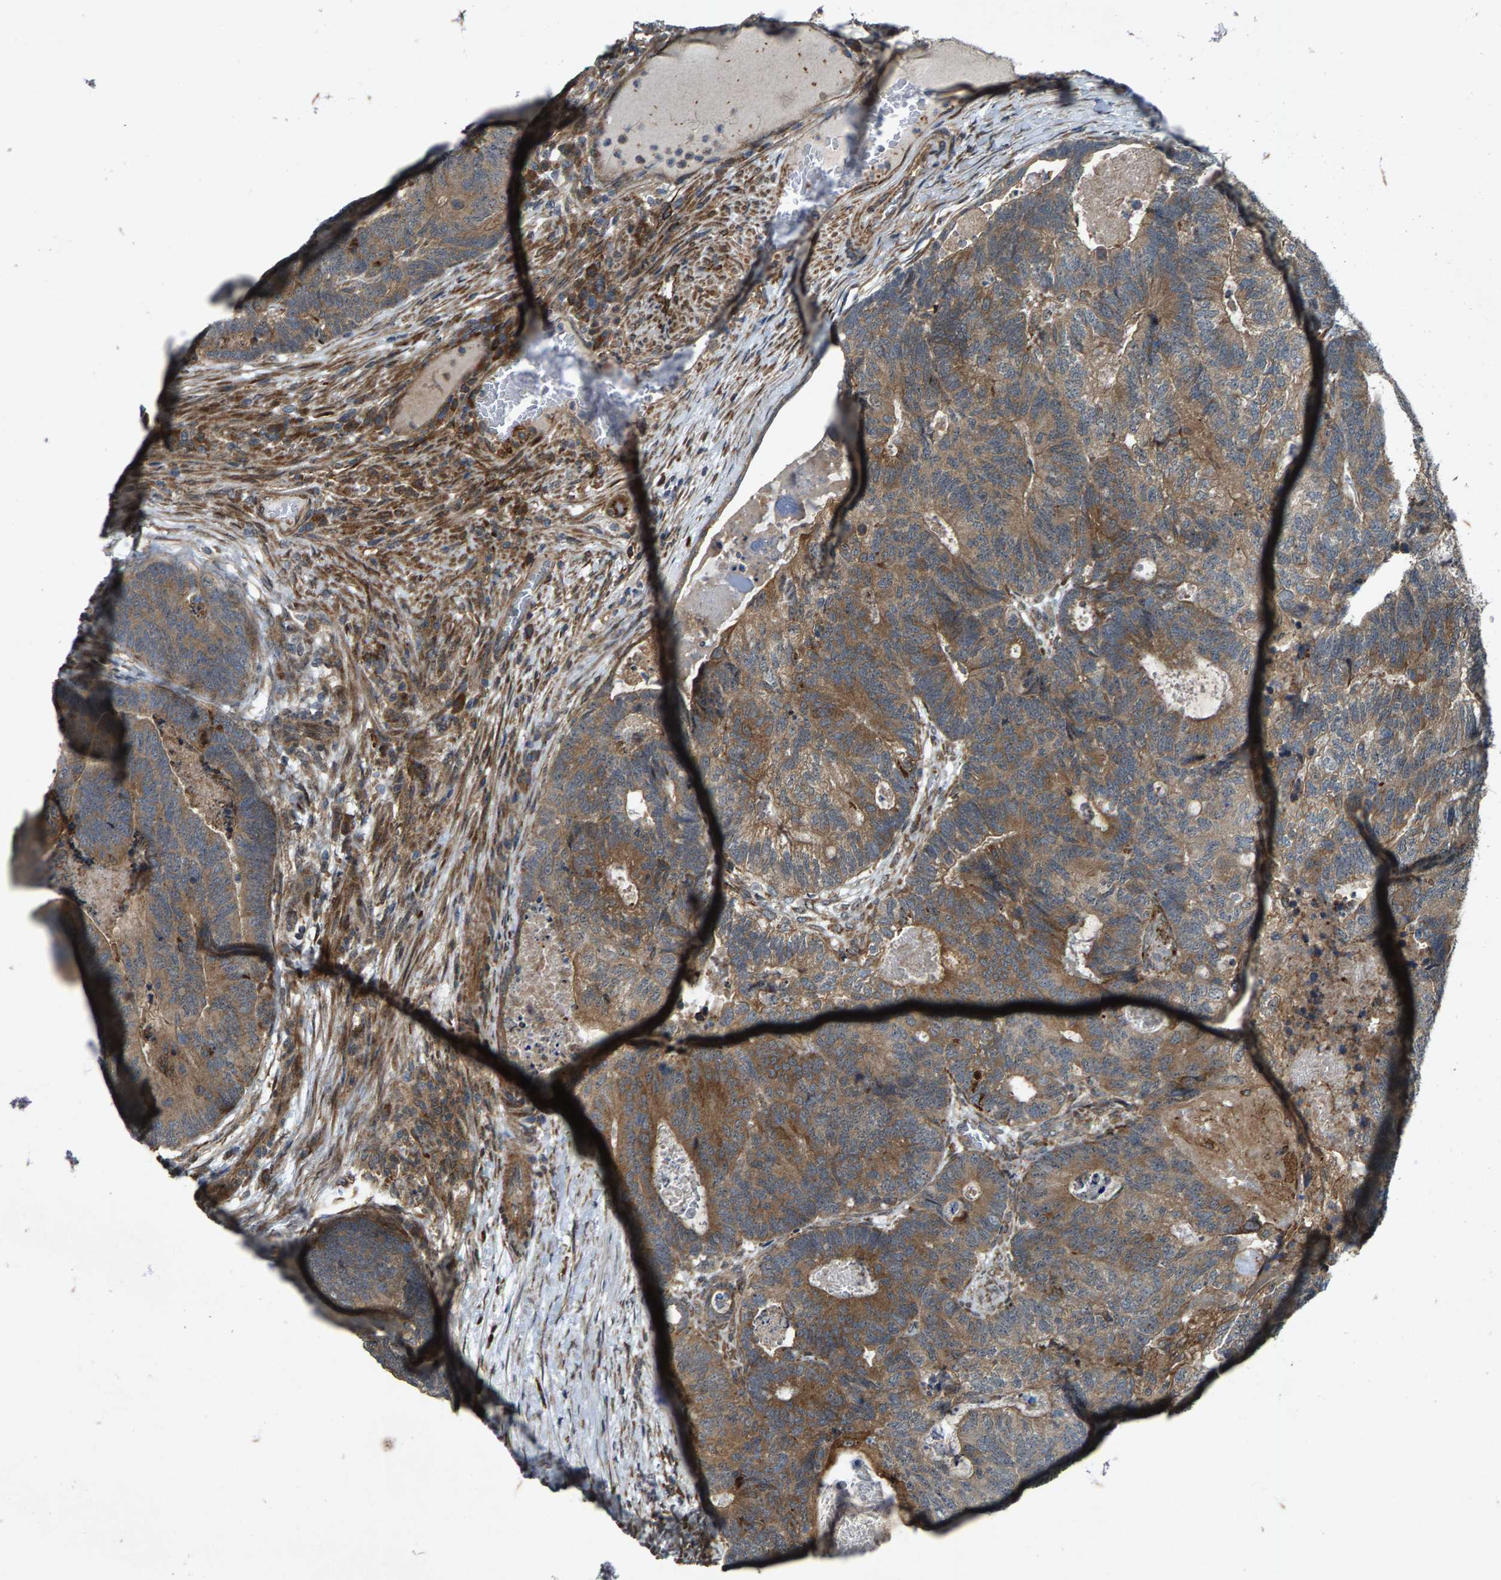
{"staining": {"intensity": "moderate", "quantity": ">75%", "location": "cytoplasmic/membranous"}, "tissue": "colorectal cancer", "cell_type": "Tumor cells", "image_type": "cancer", "snomed": [{"axis": "morphology", "description": "Adenocarcinoma, NOS"}, {"axis": "topography", "description": "Colon"}], "caption": "DAB immunohistochemical staining of colorectal adenocarcinoma shows moderate cytoplasmic/membranous protein staining in approximately >75% of tumor cells.", "gene": "LRRC72", "patient": {"sex": "female", "age": 67}}